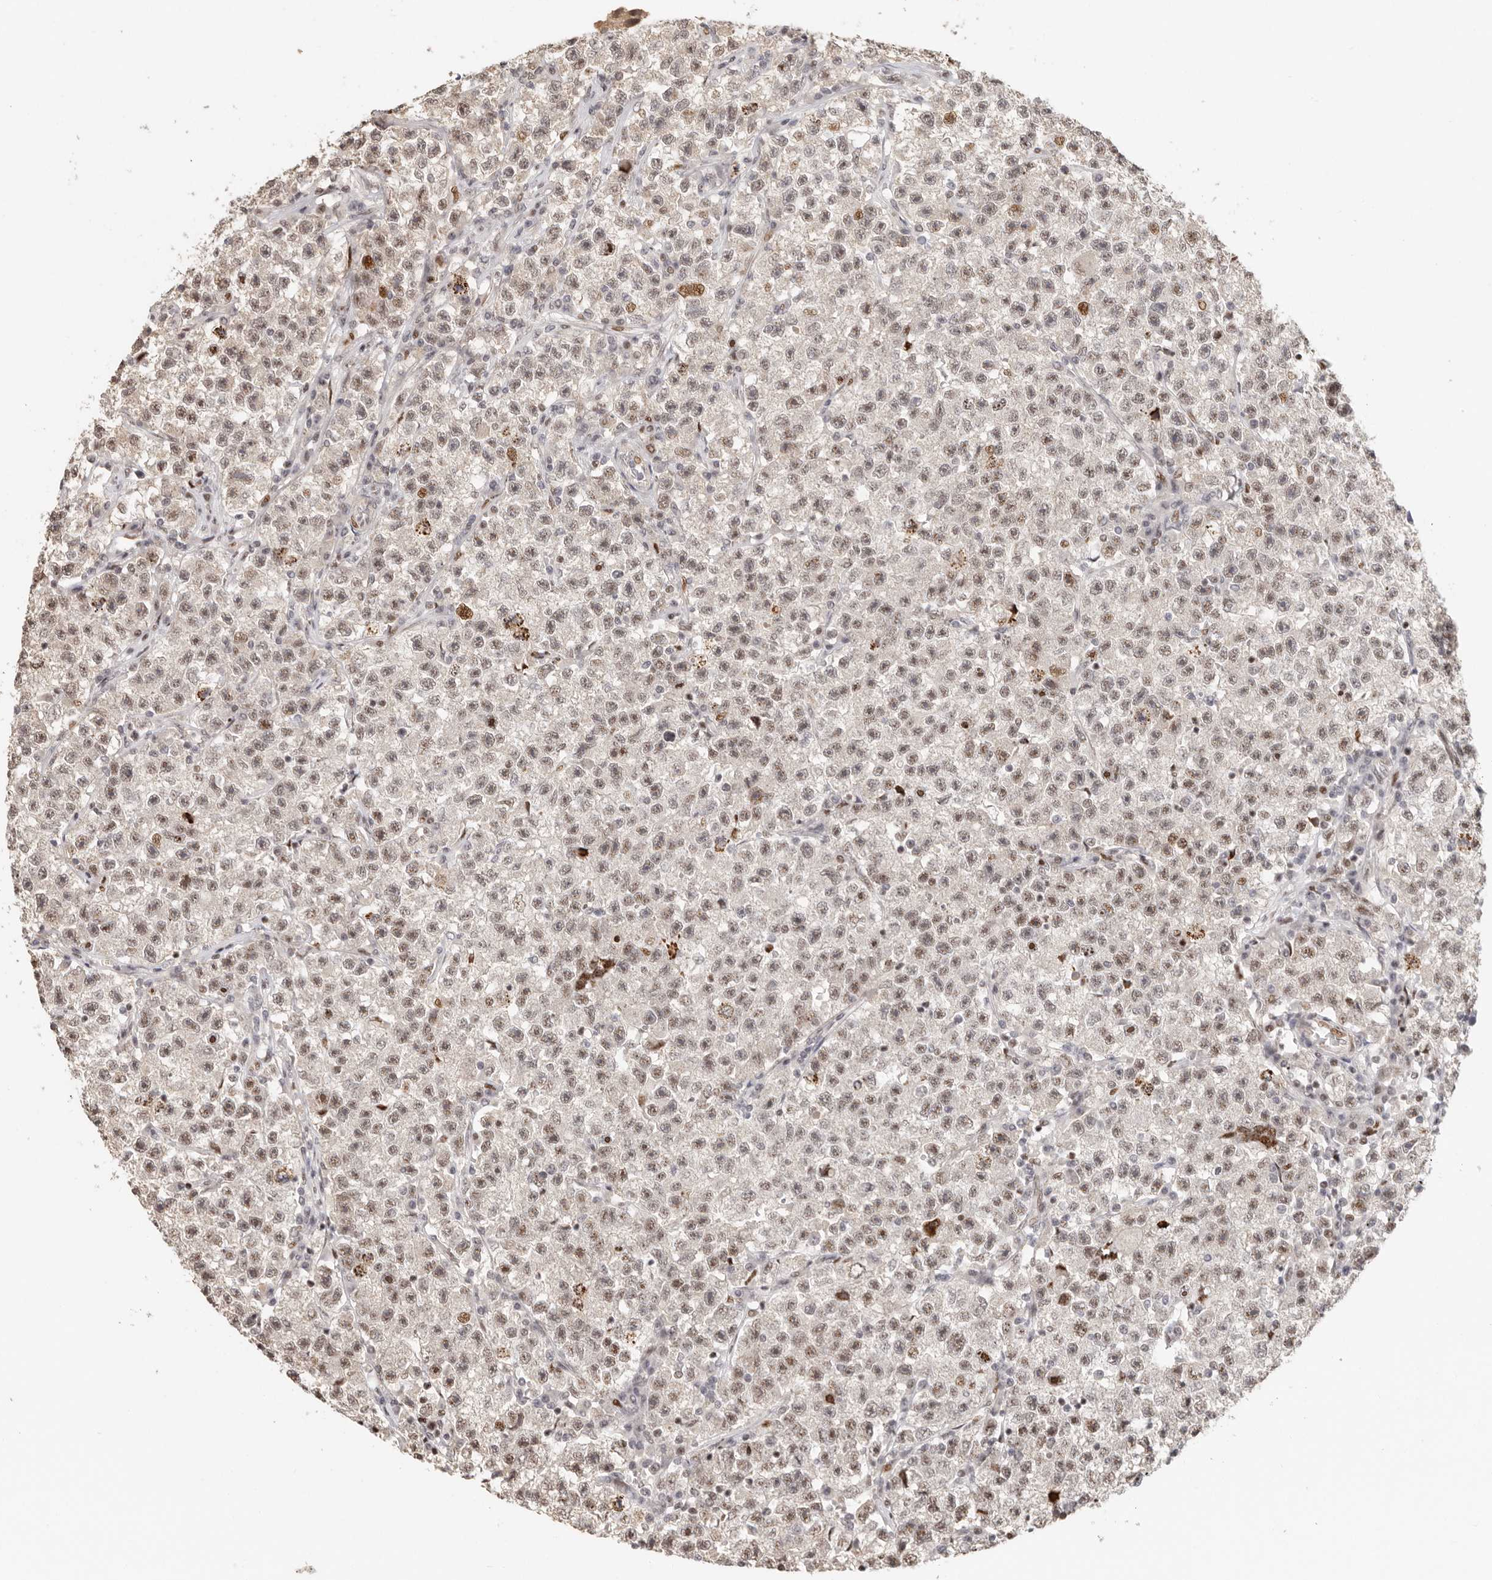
{"staining": {"intensity": "moderate", "quantity": ">75%", "location": "nuclear"}, "tissue": "testis cancer", "cell_type": "Tumor cells", "image_type": "cancer", "snomed": [{"axis": "morphology", "description": "Seminoma, NOS"}, {"axis": "topography", "description": "Testis"}], "caption": "A high-resolution photomicrograph shows immunohistochemistry staining of testis cancer, which demonstrates moderate nuclear staining in approximately >75% of tumor cells.", "gene": "GPBP1L1", "patient": {"sex": "male", "age": 22}}